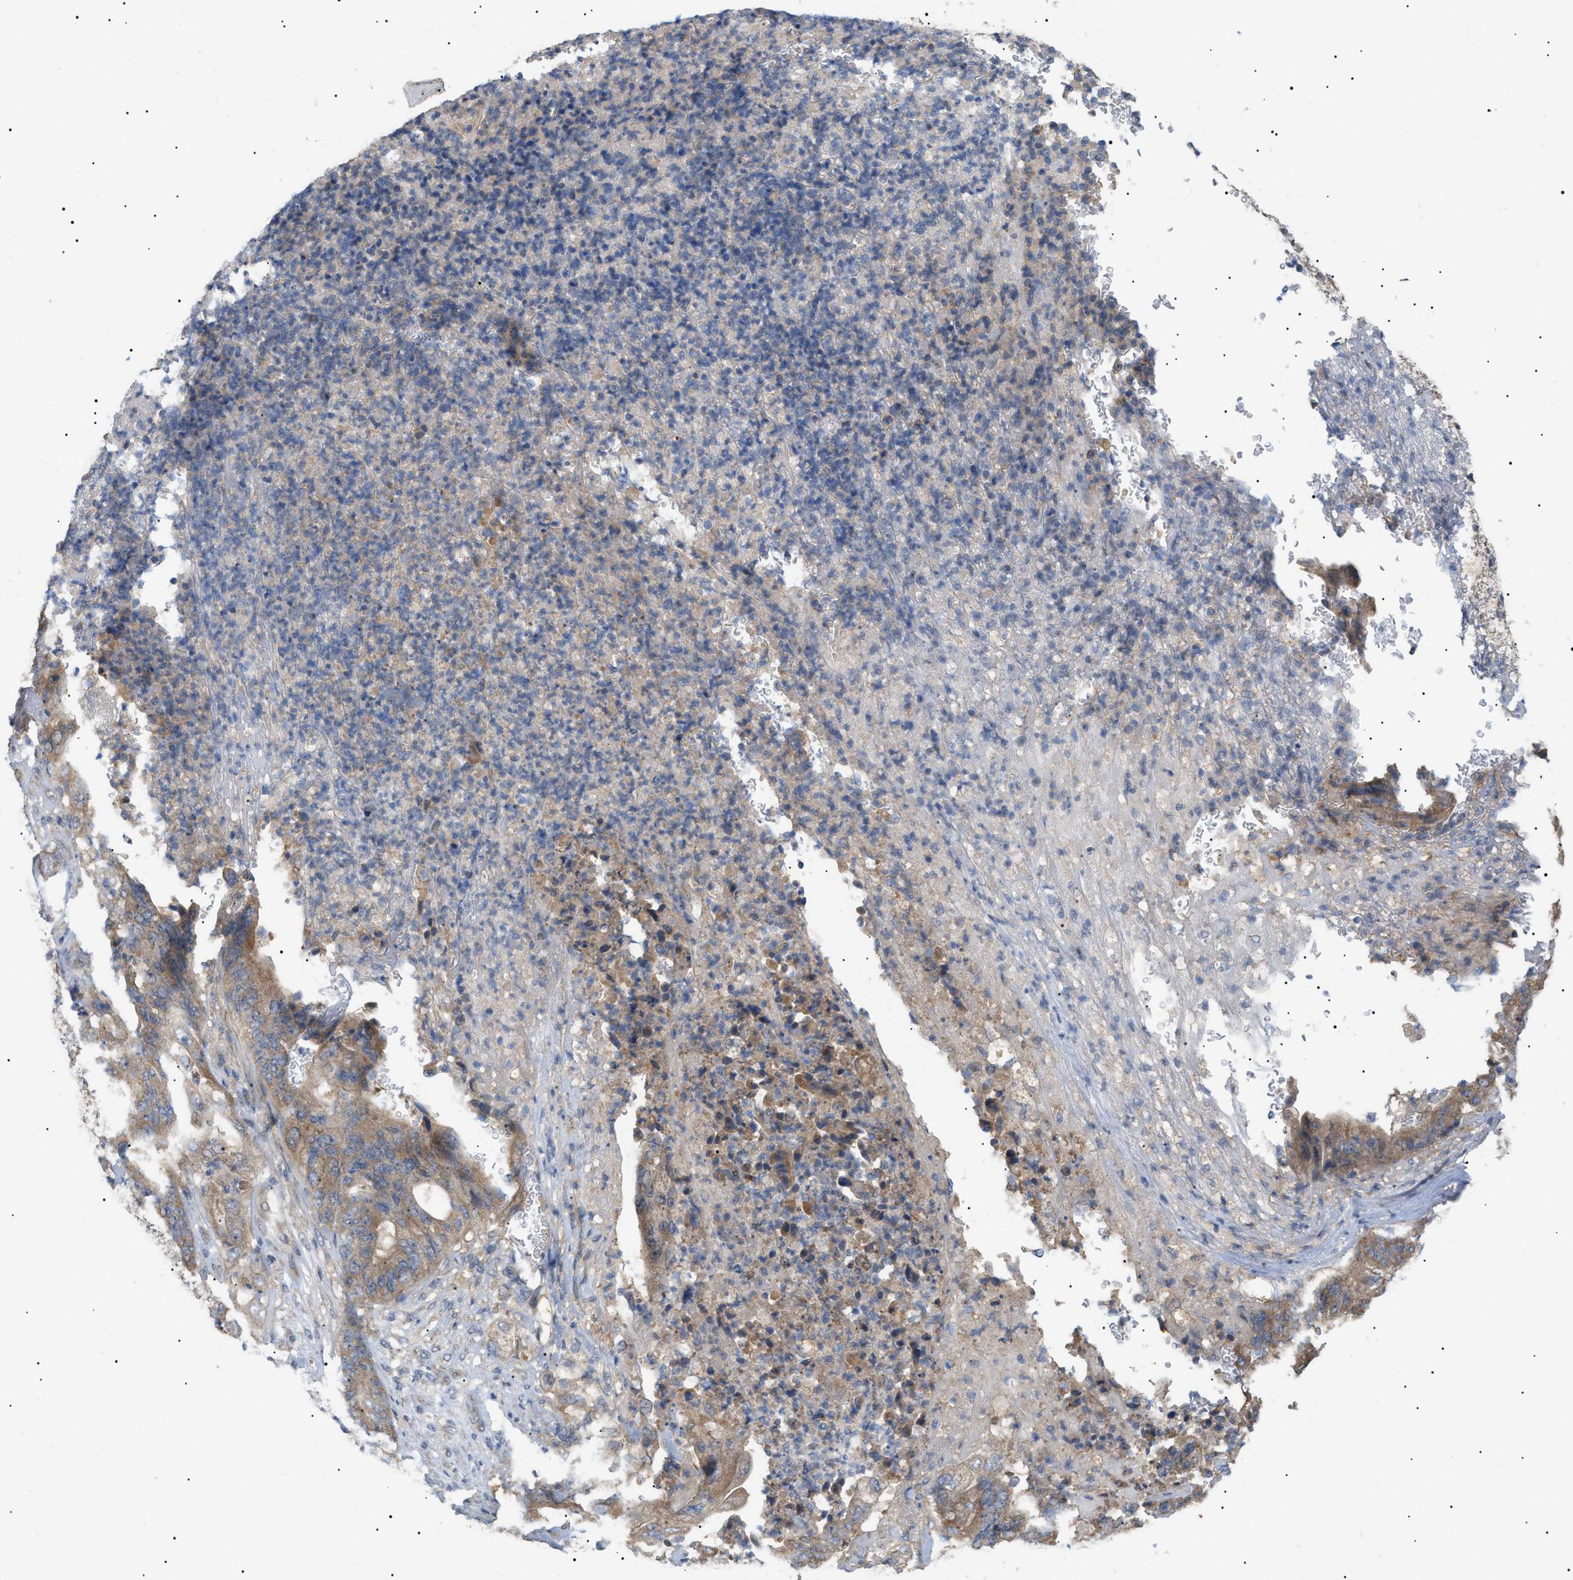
{"staining": {"intensity": "moderate", "quantity": ">75%", "location": "cytoplasmic/membranous"}, "tissue": "stomach cancer", "cell_type": "Tumor cells", "image_type": "cancer", "snomed": [{"axis": "morphology", "description": "Adenocarcinoma, NOS"}, {"axis": "topography", "description": "Stomach"}], "caption": "An immunohistochemistry micrograph of neoplastic tissue is shown. Protein staining in brown highlights moderate cytoplasmic/membranous positivity in stomach cancer within tumor cells.", "gene": "IRS2", "patient": {"sex": "female", "age": 73}}